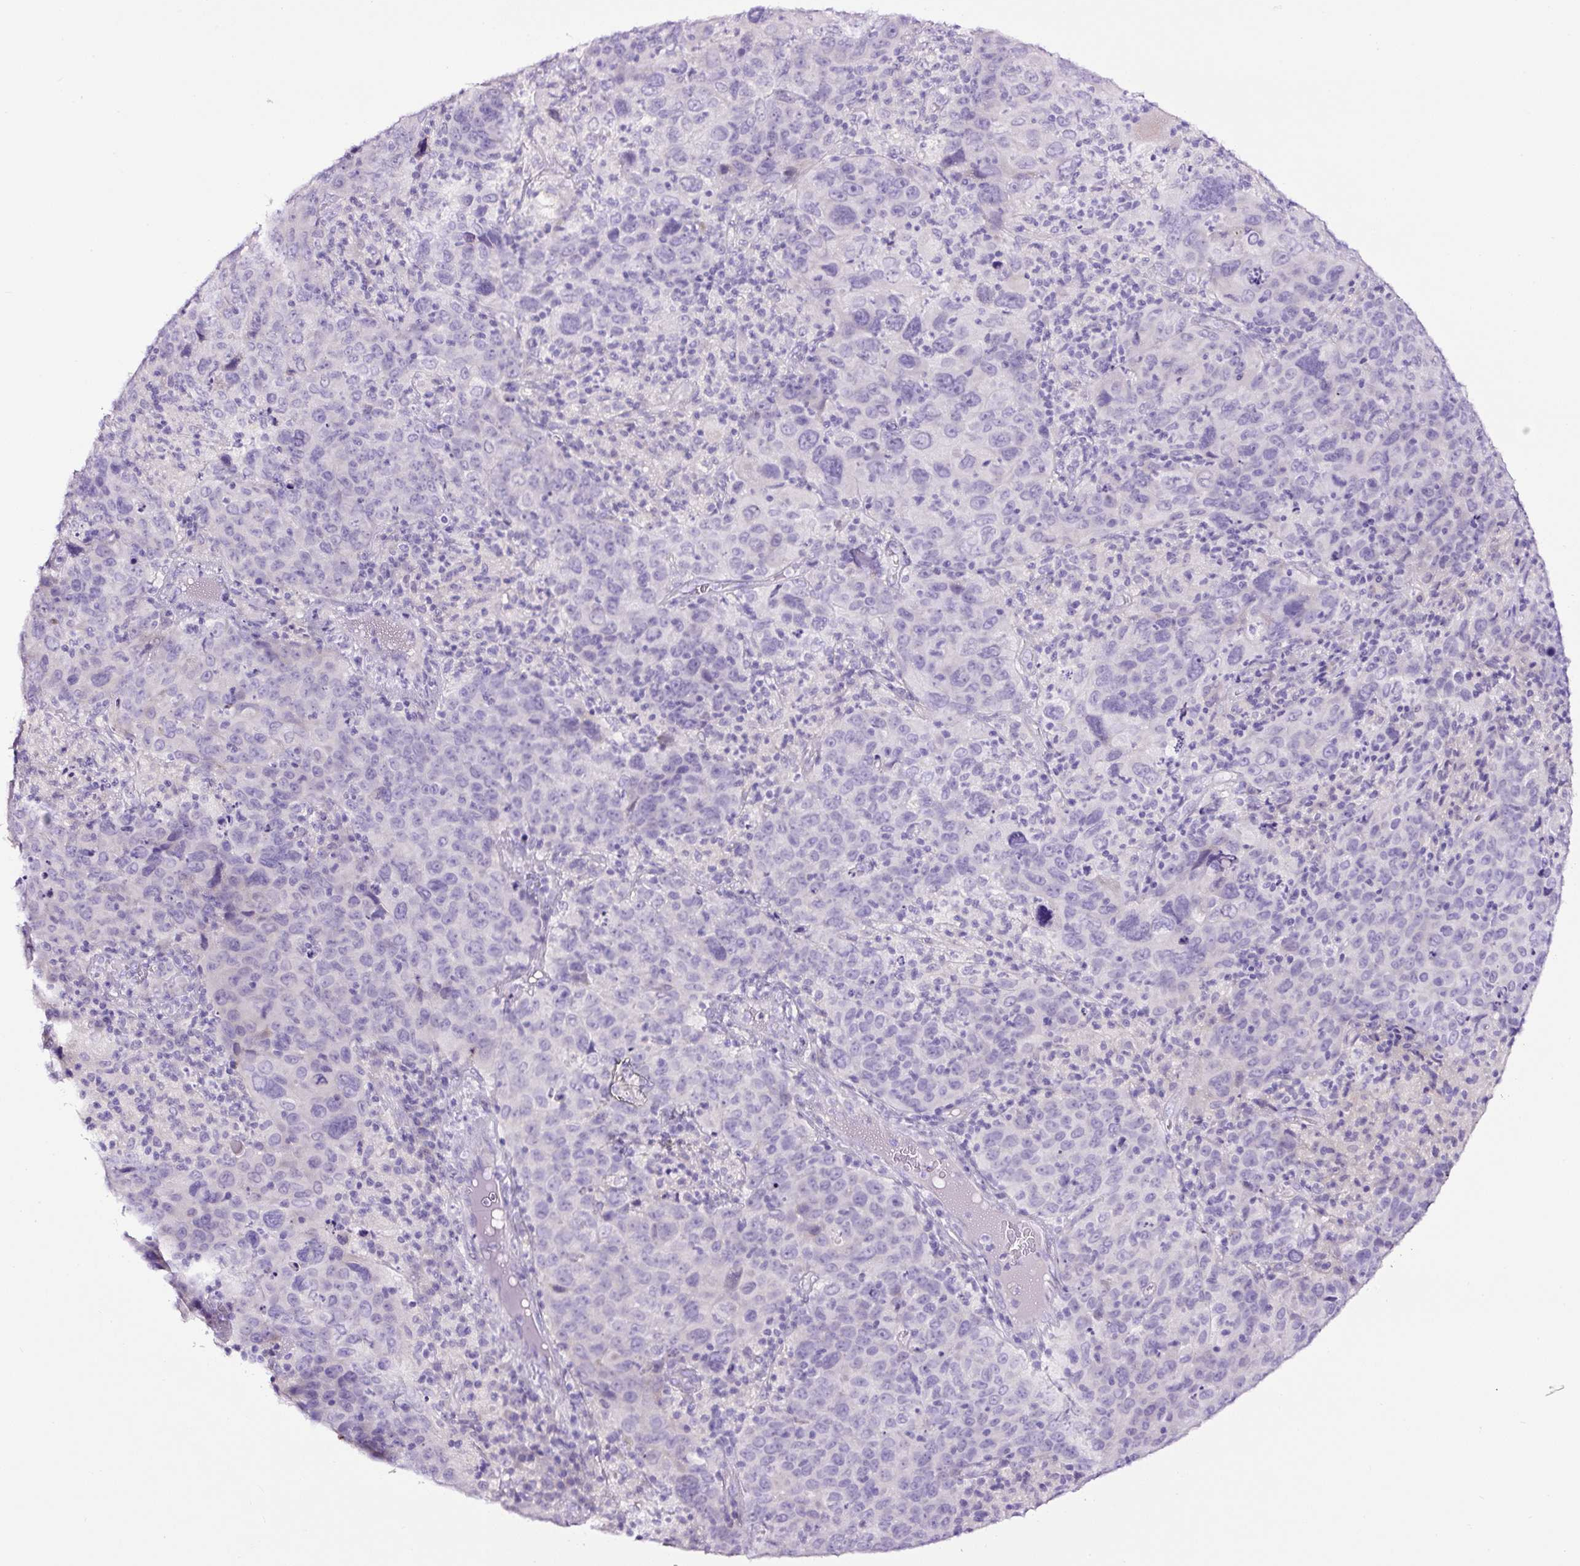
{"staining": {"intensity": "negative", "quantity": "none", "location": "none"}, "tissue": "cervical cancer", "cell_type": "Tumor cells", "image_type": "cancer", "snomed": [{"axis": "morphology", "description": "Squamous cell carcinoma, NOS"}, {"axis": "topography", "description": "Cervix"}], "caption": "The IHC histopathology image has no significant expression in tumor cells of cervical cancer (squamous cell carcinoma) tissue.", "gene": "SP8", "patient": {"sex": "female", "age": 44}}